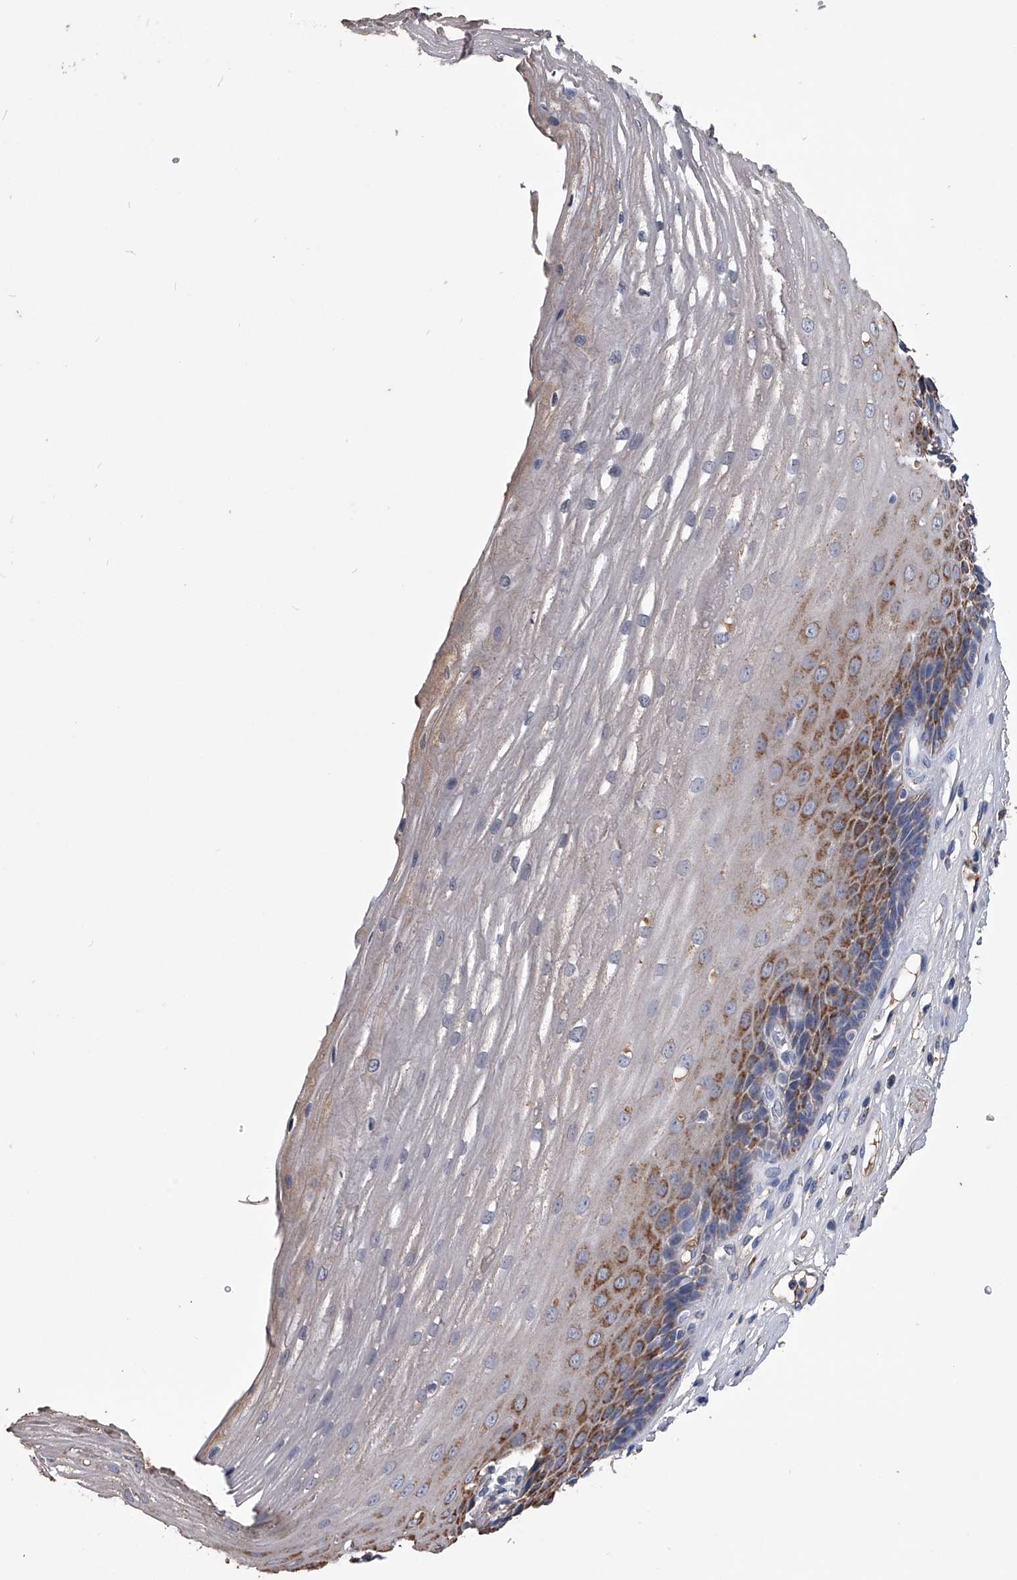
{"staining": {"intensity": "strong", "quantity": ">75%", "location": "cytoplasmic/membranous"}, "tissue": "esophagus", "cell_type": "Squamous epithelial cells", "image_type": "normal", "snomed": [{"axis": "morphology", "description": "Normal tissue, NOS"}, {"axis": "topography", "description": "Esophagus"}], "caption": "This histopathology image demonstrates normal esophagus stained with immunohistochemistry (IHC) to label a protein in brown. The cytoplasmic/membranous of squamous epithelial cells show strong positivity for the protein. Nuclei are counter-stained blue.", "gene": "OAT", "patient": {"sex": "male", "age": 62}}